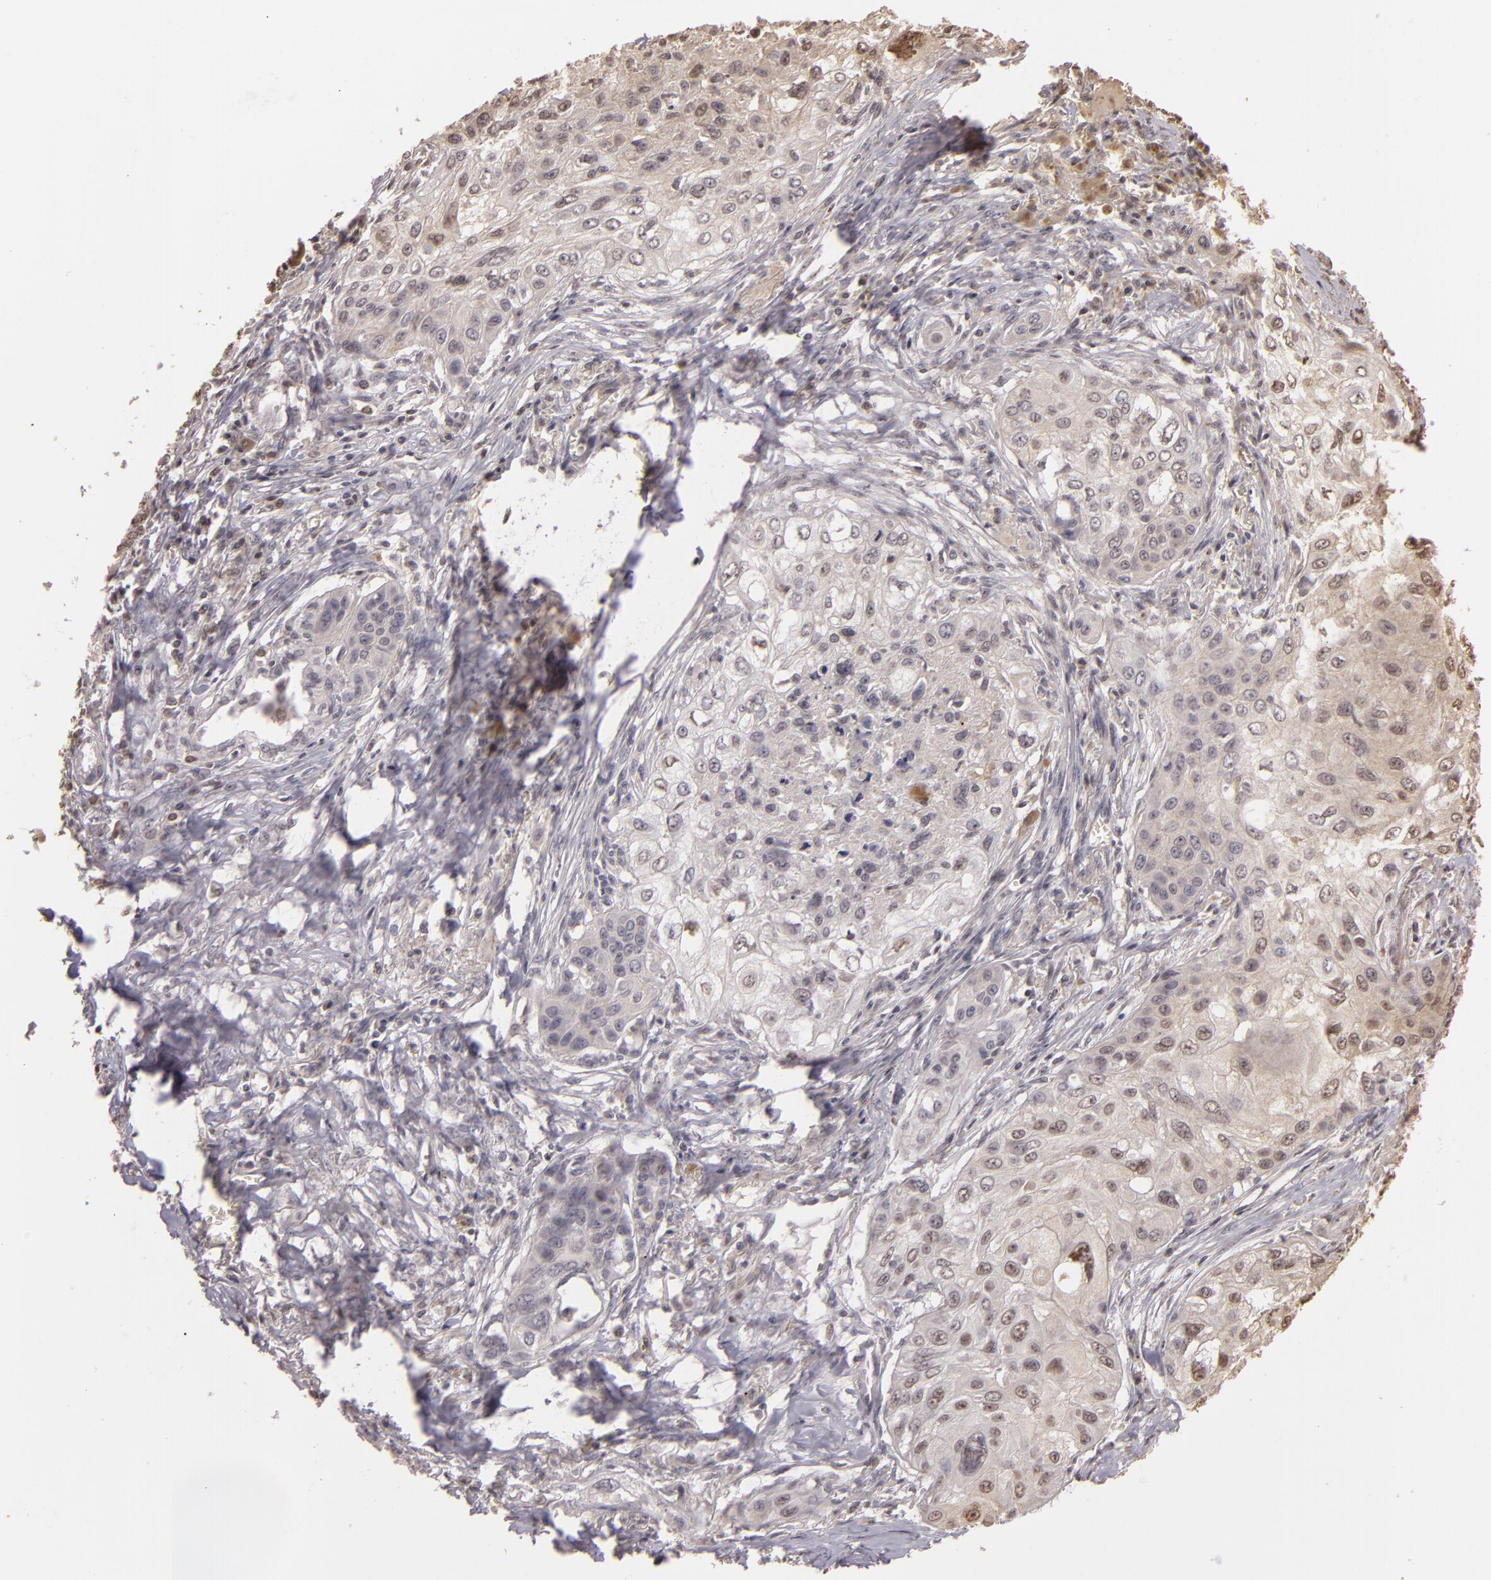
{"staining": {"intensity": "weak", "quantity": "25%-75%", "location": "cytoplasmic/membranous"}, "tissue": "lung cancer", "cell_type": "Tumor cells", "image_type": "cancer", "snomed": [{"axis": "morphology", "description": "Squamous cell carcinoma, NOS"}, {"axis": "topography", "description": "Lung"}], "caption": "This micrograph reveals immunohistochemistry (IHC) staining of lung cancer, with low weak cytoplasmic/membranous staining in about 25%-75% of tumor cells.", "gene": "ARPC2", "patient": {"sex": "male", "age": 71}}